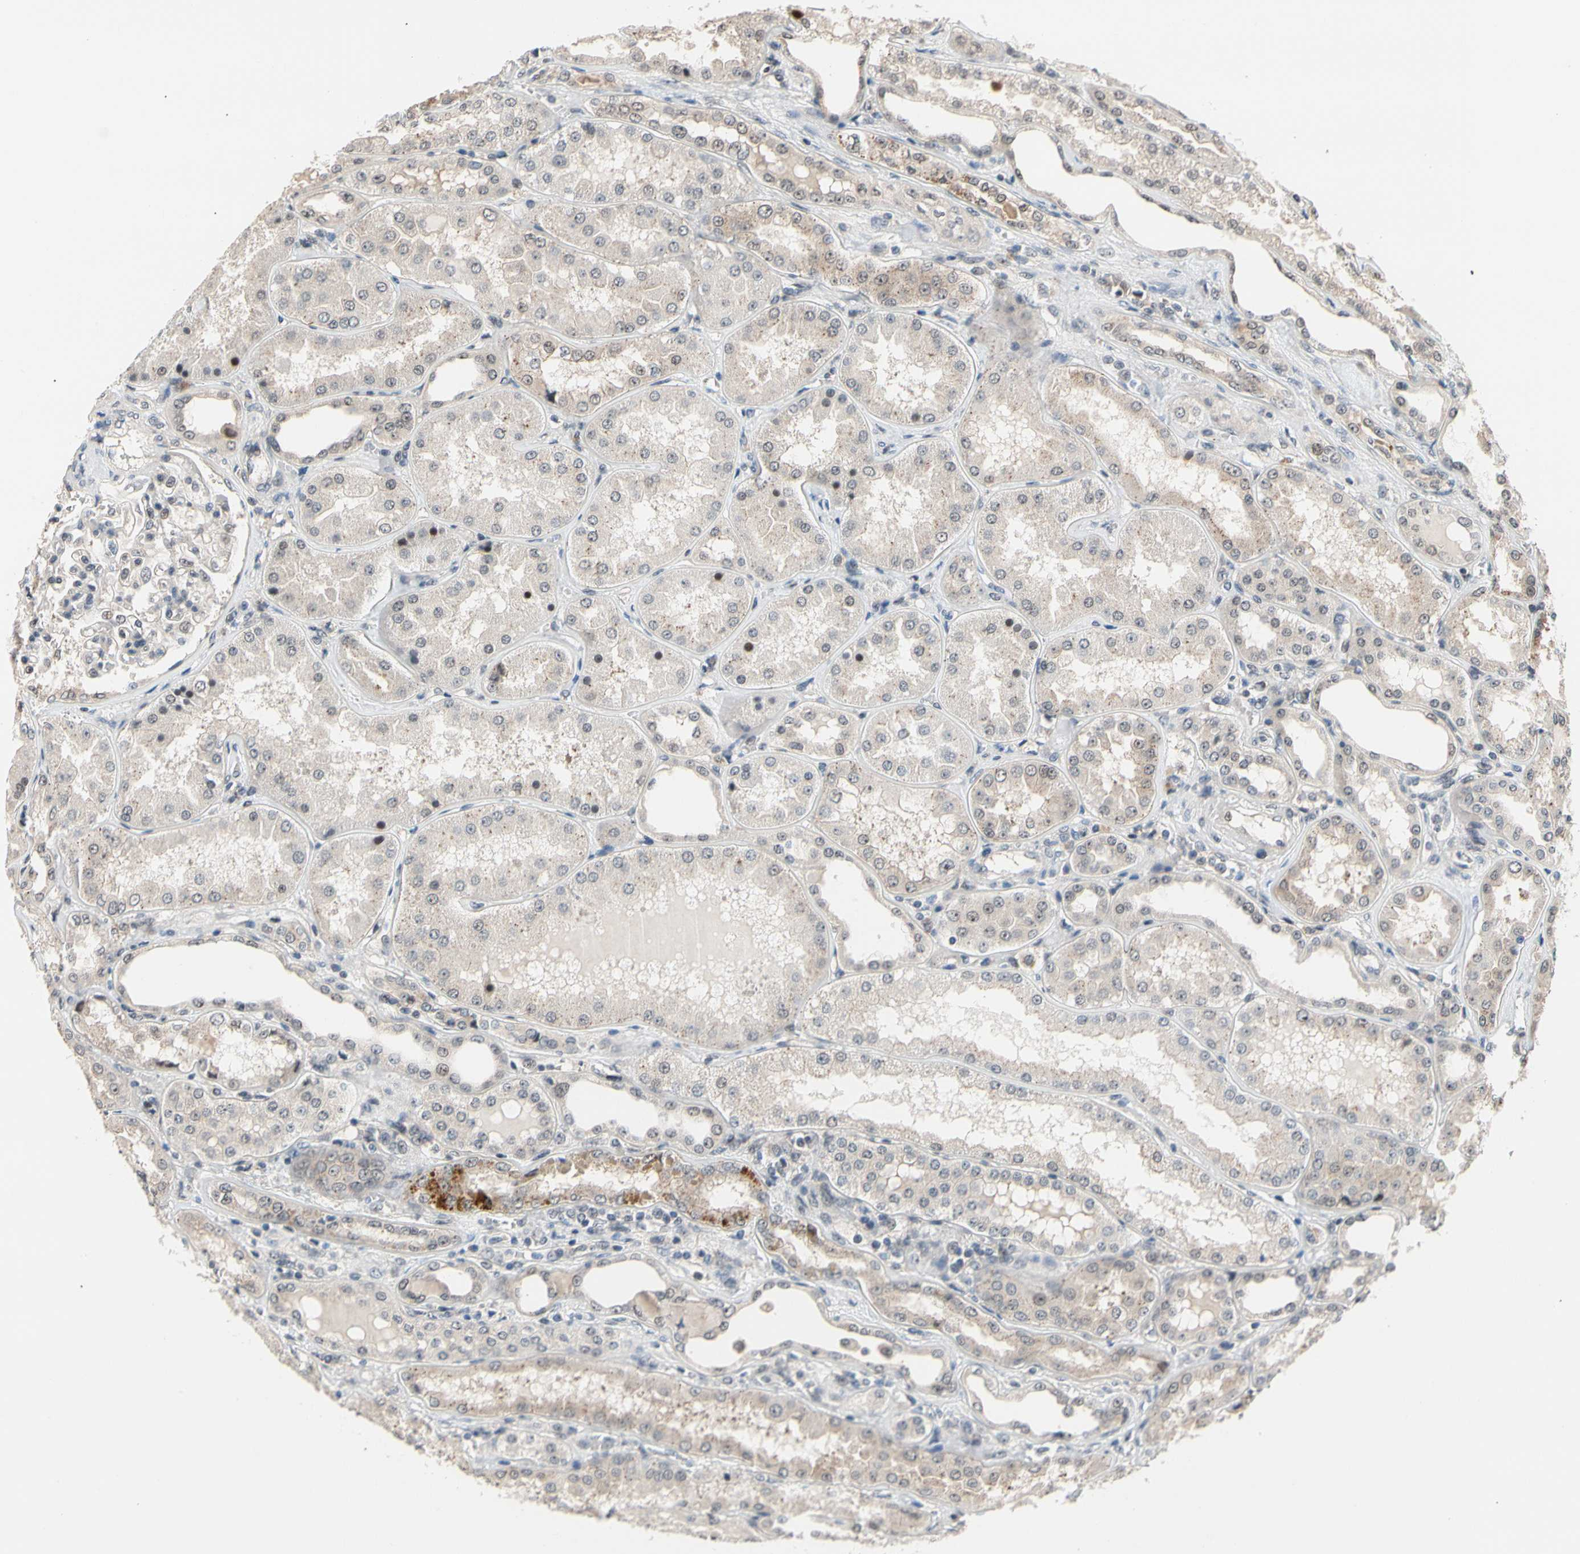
{"staining": {"intensity": "weak", "quantity": "<25%", "location": "cytoplasmic/membranous"}, "tissue": "kidney", "cell_type": "Cells in glomeruli", "image_type": "normal", "snomed": [{"axis": "morphology", "description": "Normal tissue, NOS"}, {"axis": "topography", "description": "Kidney"}], "caption": "This is a photomicrograph of IHC staining of unremarkable kidney, which shows no expression in cells in glomeruli.", "gene": "NGEF", "patient": {"sex": "female", "age": 56}}